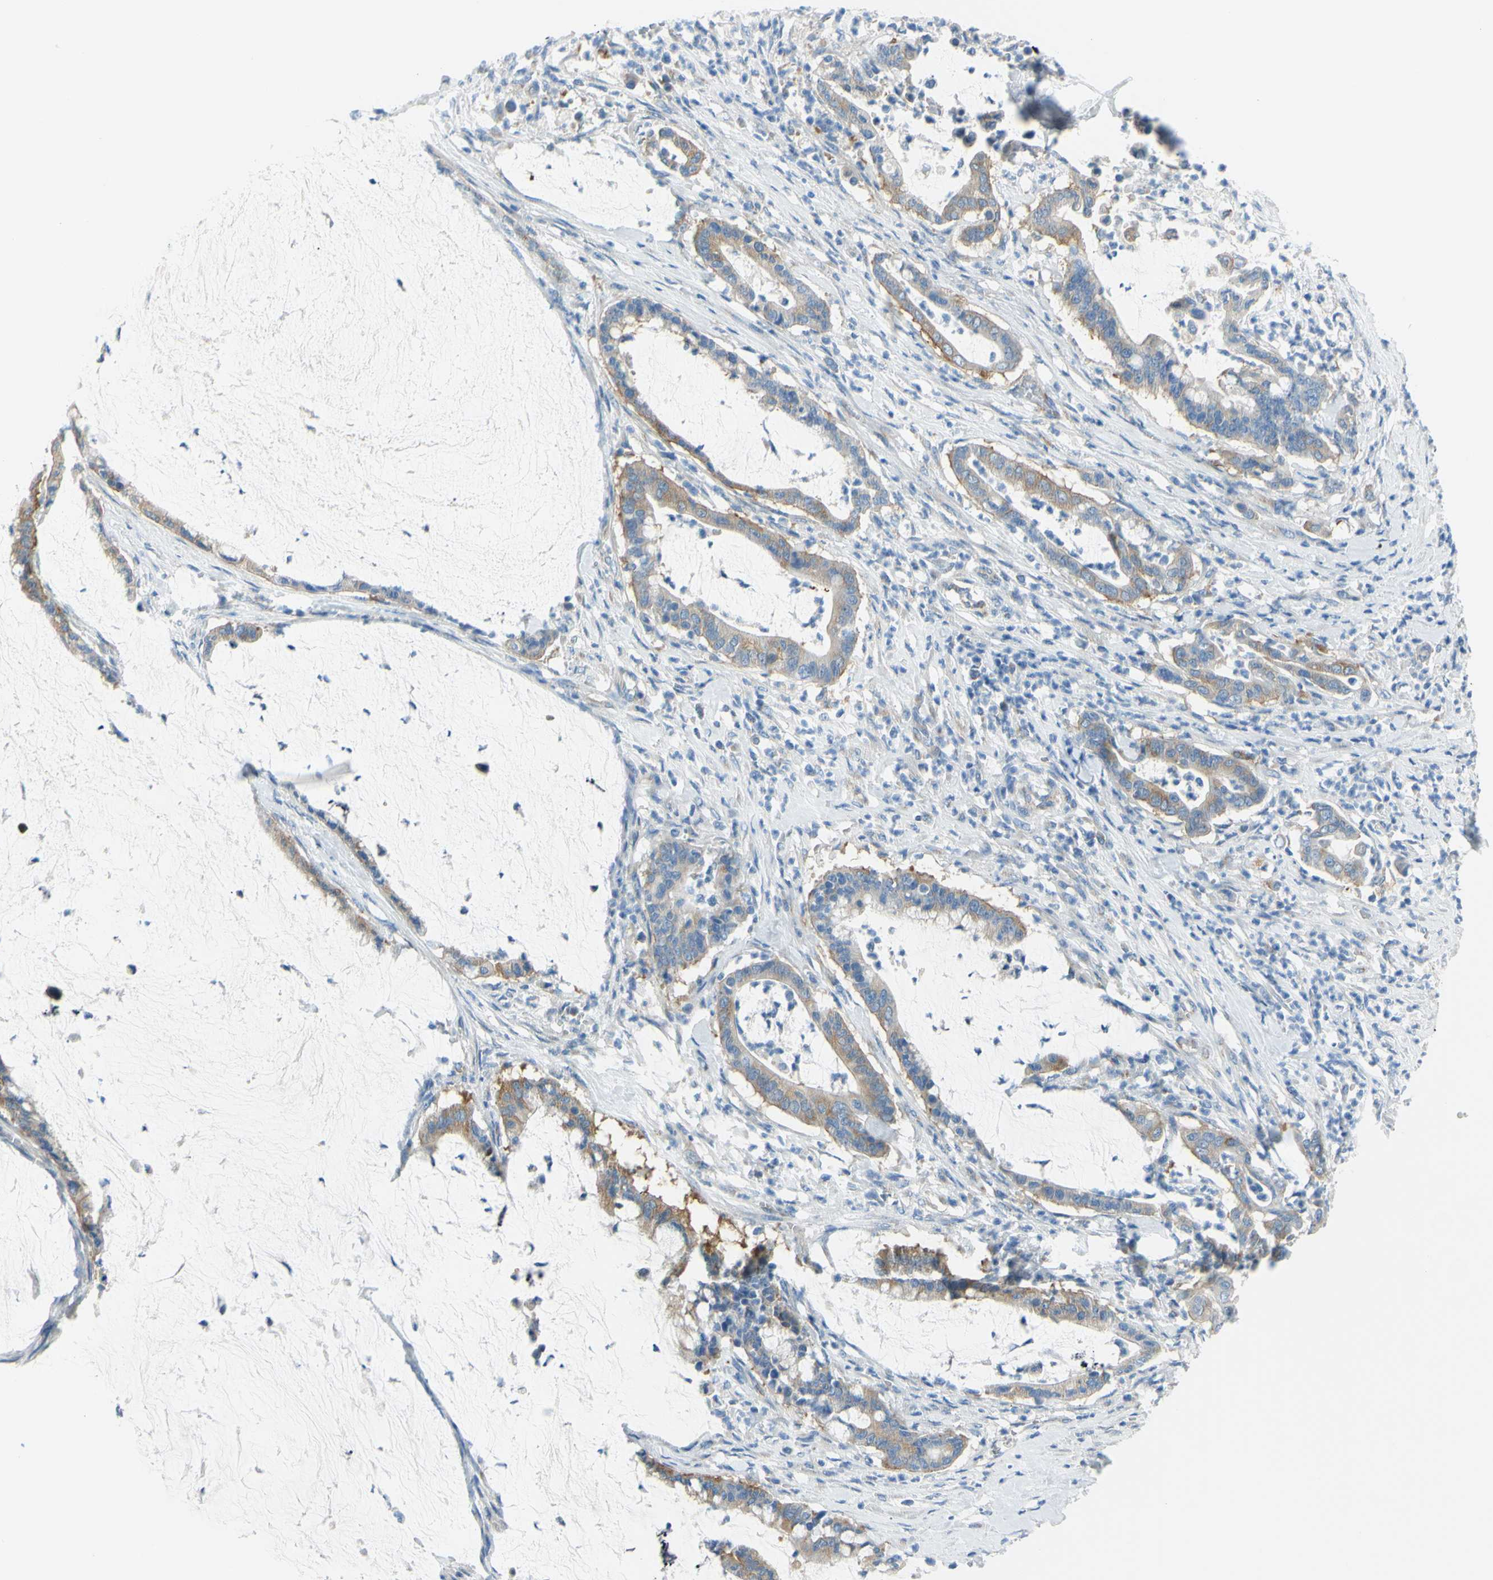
{"staining": {"intensity": "moderate", "quantity": ">75%", "location": "cytoplasmic/membranous"}, "tissue": "pancreatic cancer", "cell_type": "Tumor cells", "image_type": "cancer", "snomed": [{"axis": "morphology", "description": "Adenocarcinoma, NOS"}, {"axis": "topography", "description": "Pancreas"}], "caption": "There is medium levels of moderate cytoplasmic/membranous staining in tumor cells of pancreatic cancer (adenocarcinoma), as demonstrated by immunohistochemical staining (brown color).", "gene": "FRMD4B", "patient": {"sex": "male", "age": 41}}